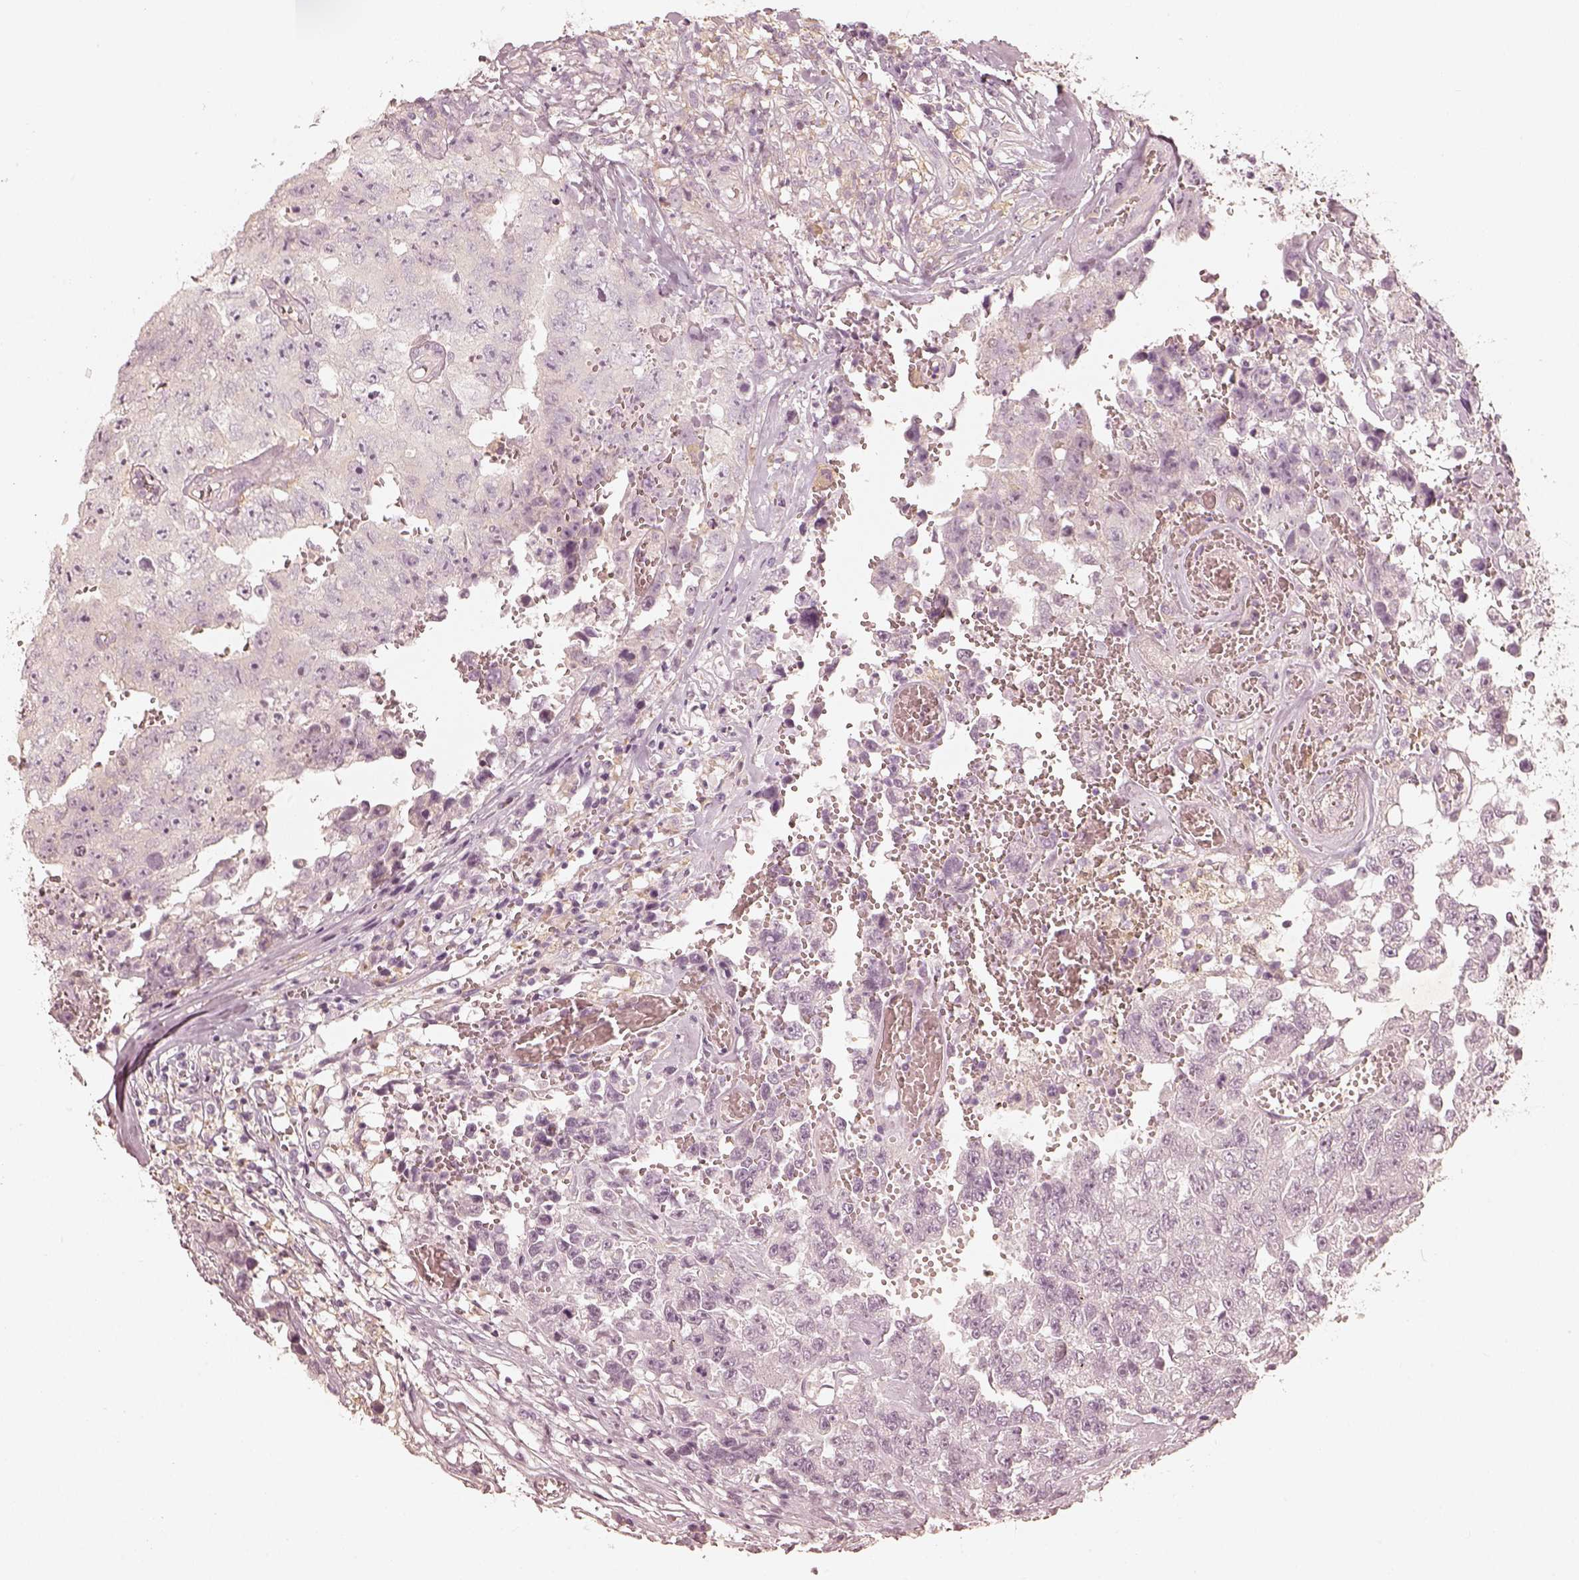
{"staining": {"intensity": "negative", "quantity": "none", "location": "none"}, "tissue": "testis cancer", "cell_type": "Tumor cells", "image_type": "cancer", "snomed": [{"axis": "morphology", "description": "Carcinoma, Embryonal, NOS"}, {"axis": "topography", "description": "Testis"}], "caption": "Testis embryonal carcinoma was stained to show a protein in brown. There is no significant expression in tumor cells.", "gene": "FMNL2", "patient": {"sex": "male", "age": 36}}